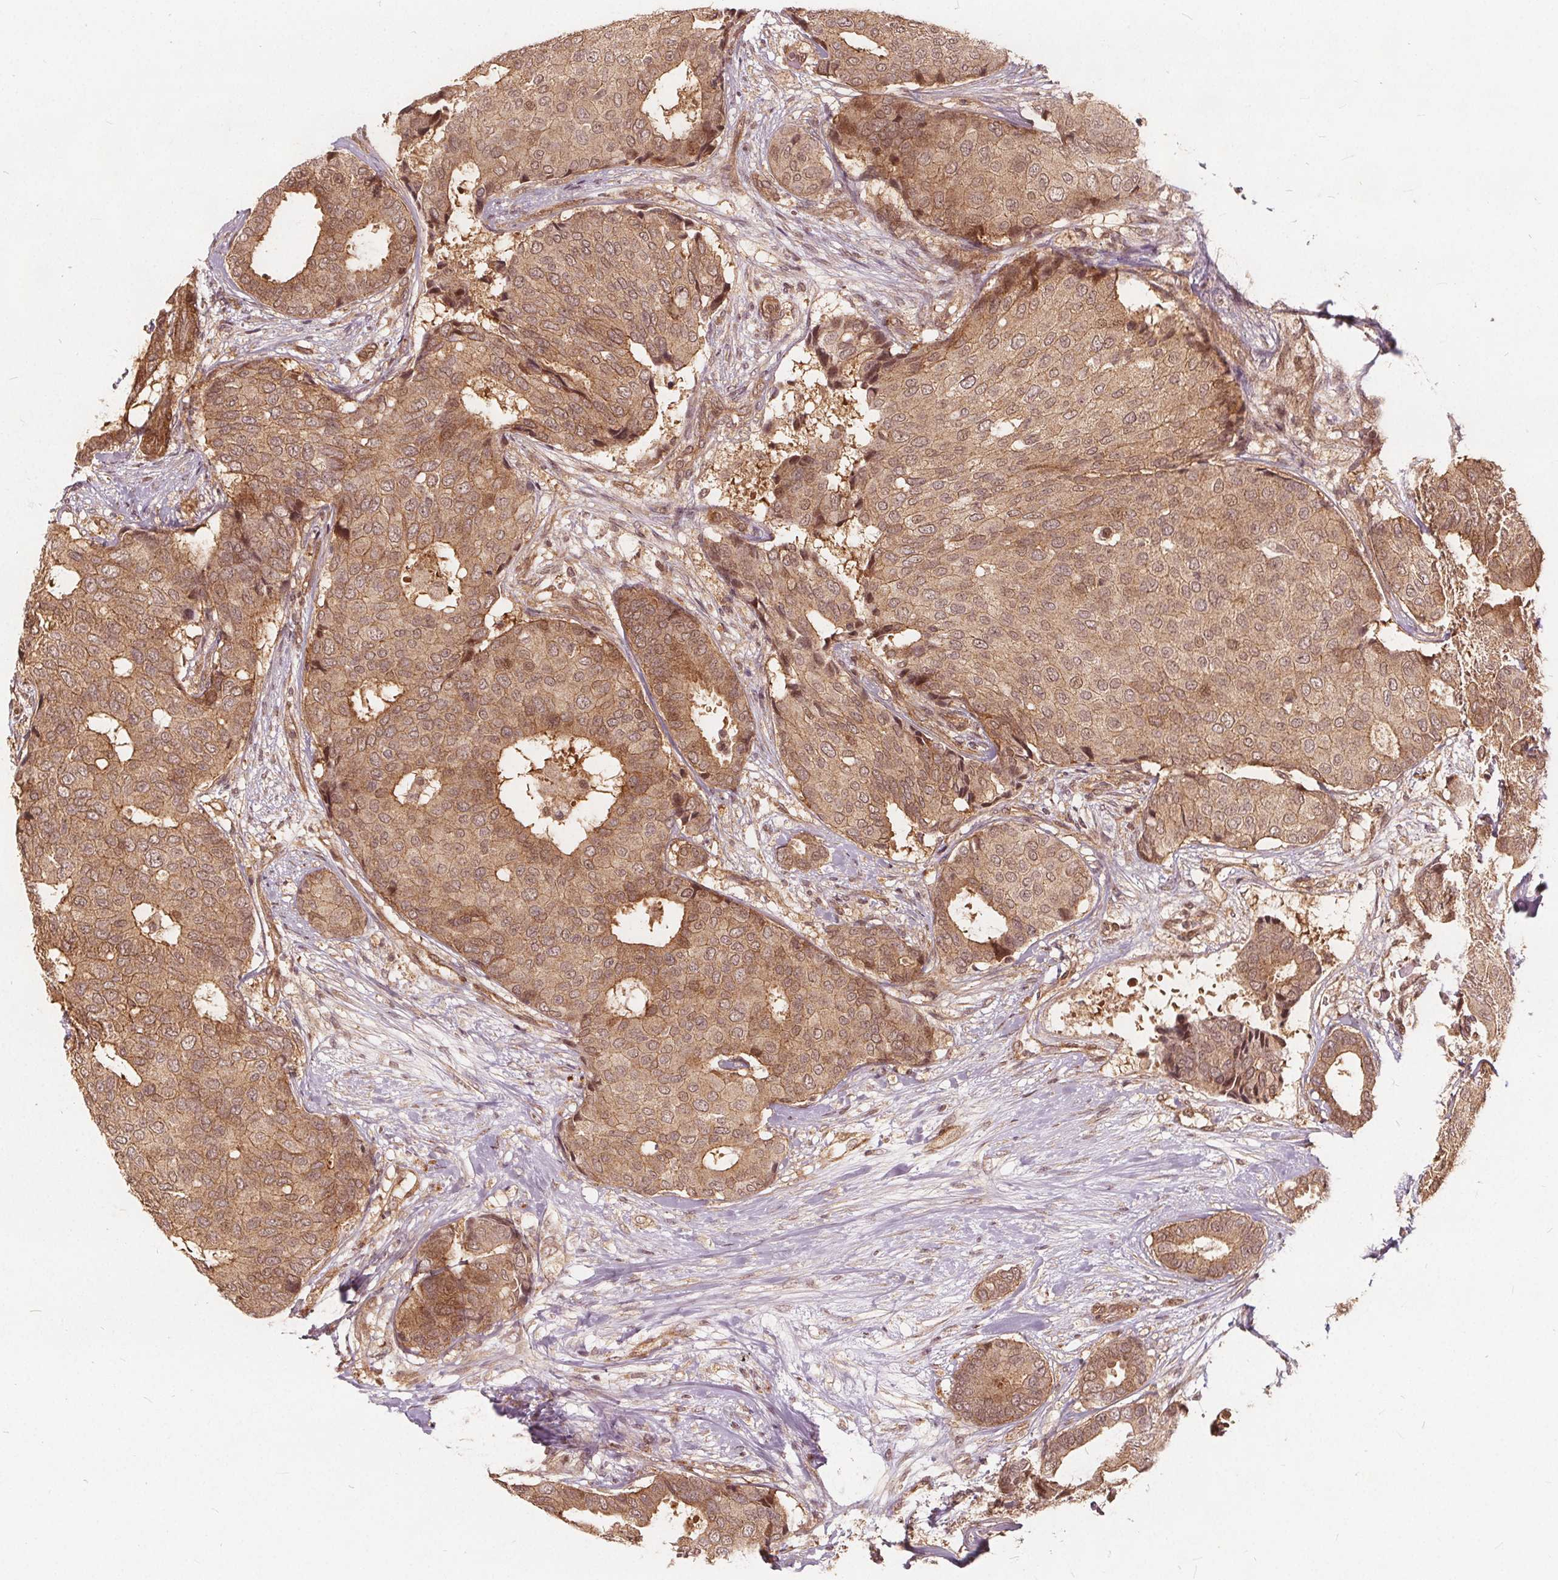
{"staining": {"intensity": "weak", "quantity": ">75%", "location": "cytoplasmic/membranous"}, "tissue": "breast cancer", "cell_type": "Tumor cells", "image_type": "cancer", "snomed": [{"axis": "morphology", "description": "Duct carcinoma"}, {"axis": "topography", "description": "Breast"}], "caption": "Brown immunohistochemical staining in human breast cancer (intraductal carcinoma) displays weak cytoplasmic/membranous staining in approximately >75% of tumor cells. (brown staining indicates protein expression, while blue staining denotes nuclei).", "gene": "PPP1CB", "patient": {"sex": "female", "age": 75}}